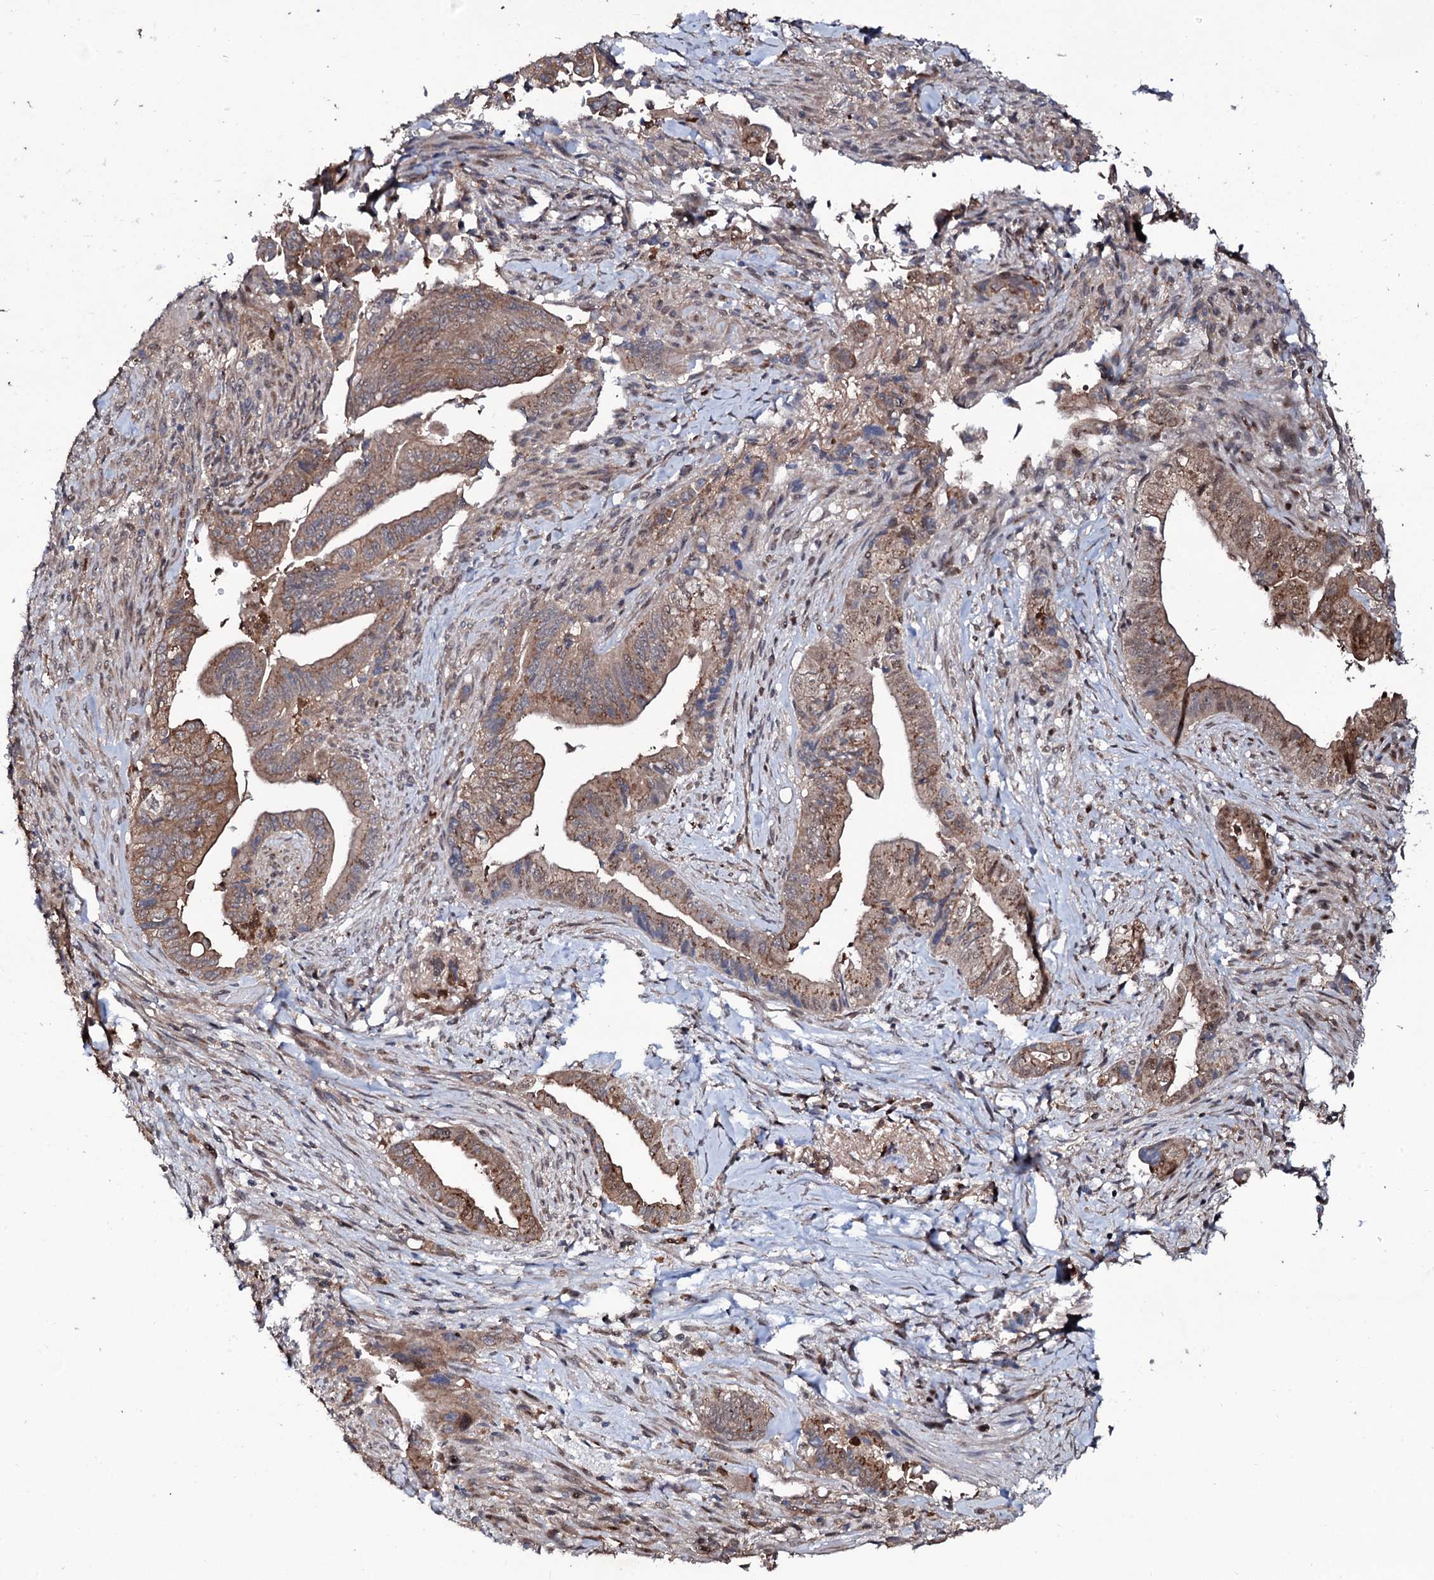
{"staining": {"intensity": "moderate", "quantity": ">75%", "location": "cytoplasmic/membranous"}, "tissue": "pancreatic cancer", "cell_type": "Tumor cells", "image_type": "cancer", "snomed": [{"axis": "morphology", "description": "Adenocarcinoma, NOS"}, {"axis": "topography", "description": "Pancreas"}], "caption": "A micrograph of human pancreatic cancer stained for a protein shows moderate cytoplasmic/membranous brown staining in tumor cells. (IHC, brightfield microscopy, high magnification).", "gene": "COG6", "patient": {"sex": "male", "age": 70}}